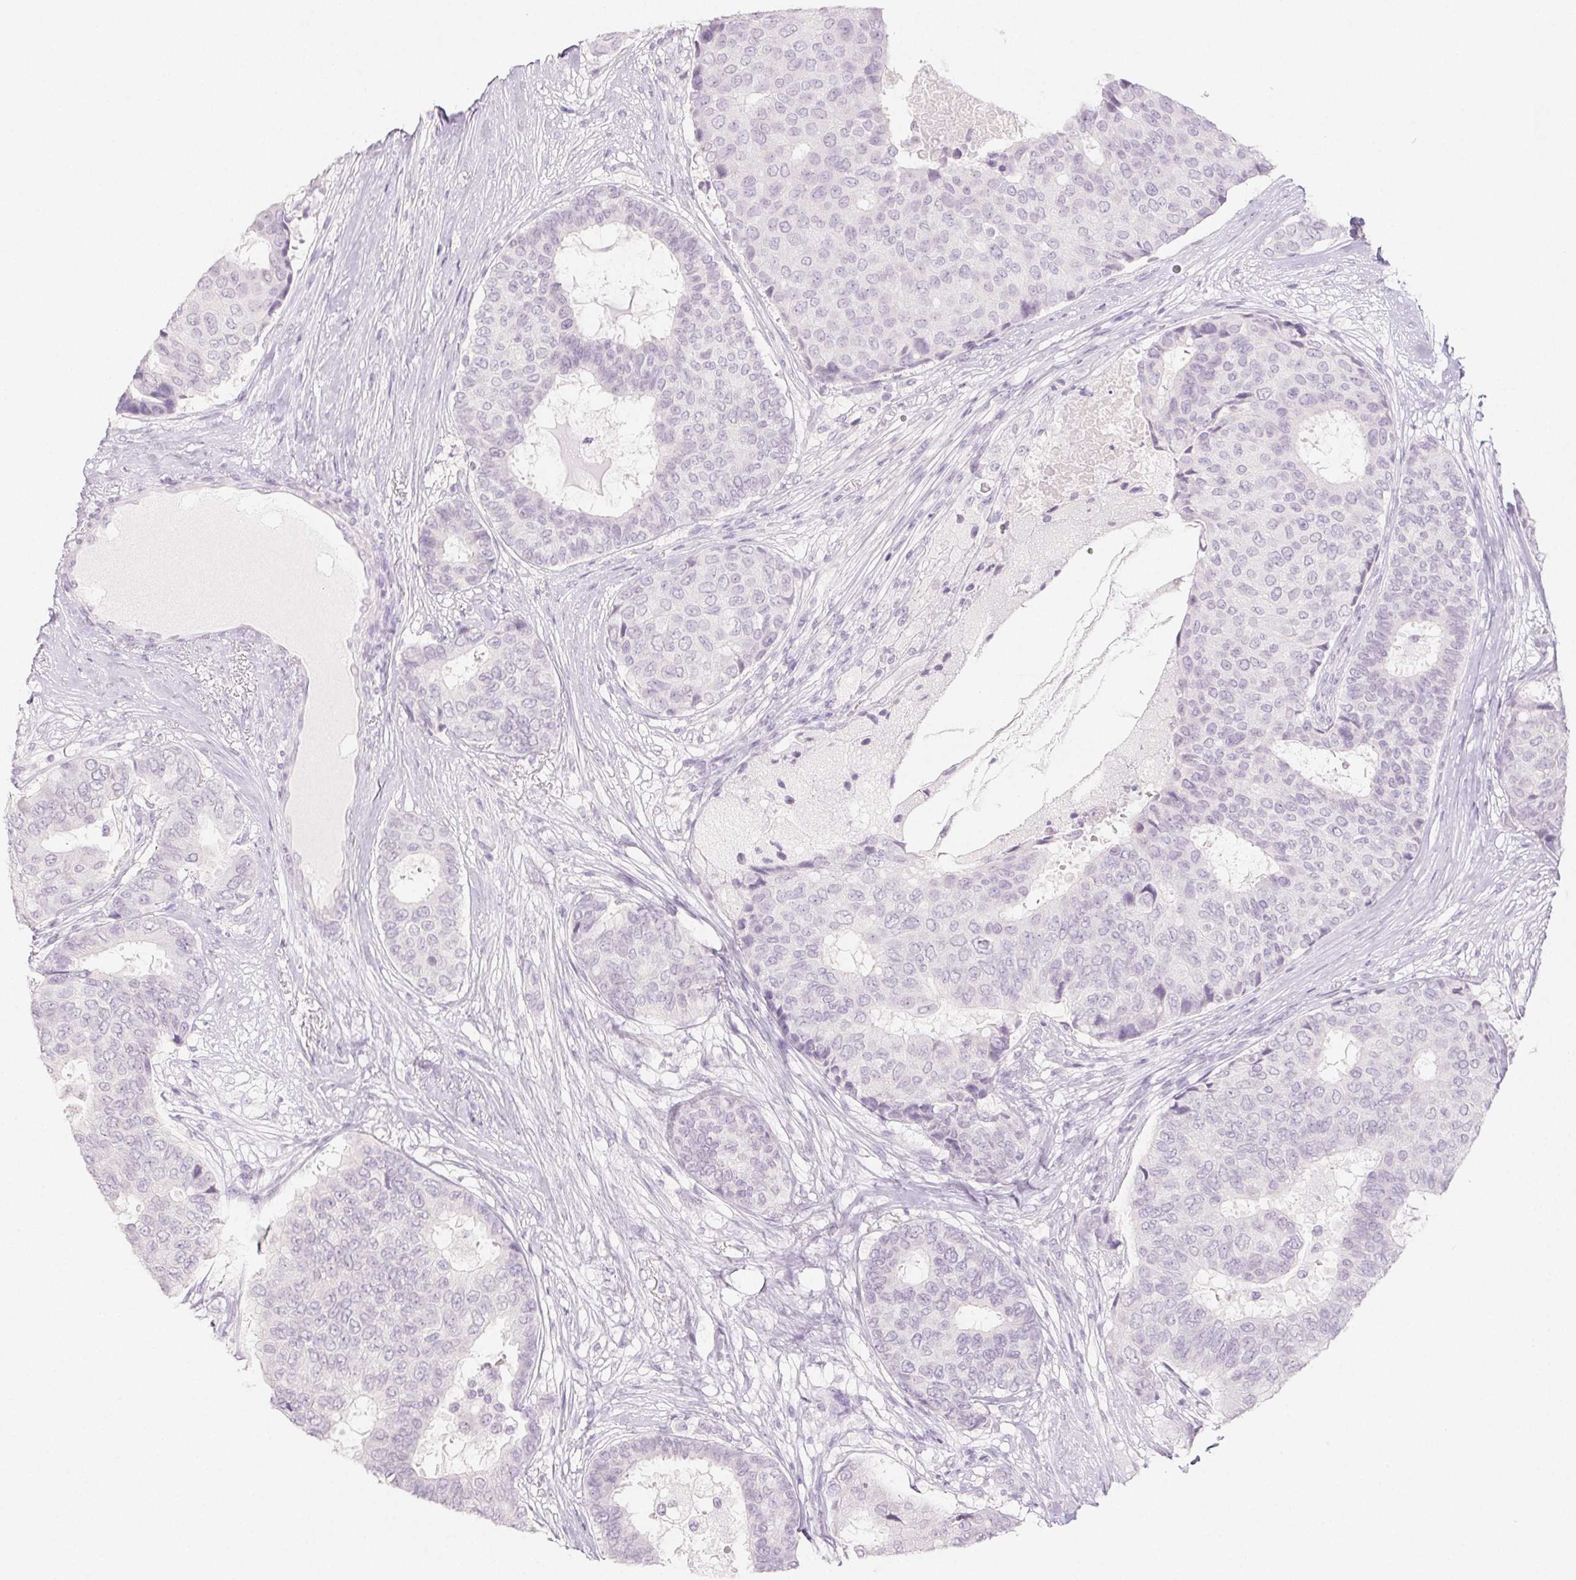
{"staining": {"intensity": "negative", "quantity": "none", "location": "none"}, "tissue": "breast cancer", "cell_type": "Tumor cells", "image_type": "cancer", "snomed": [{"axis": "morphology", "description": "Duct carcinoma"}, {"axis": "topography", "description": "Breast"}], "caption": "Immunohistochemical staining of human breast invasive ductal carcinoma exhibits no significant staining in tumor cells.", "gene": "PI3", "patient": {"sex": "female", "age": 75}}